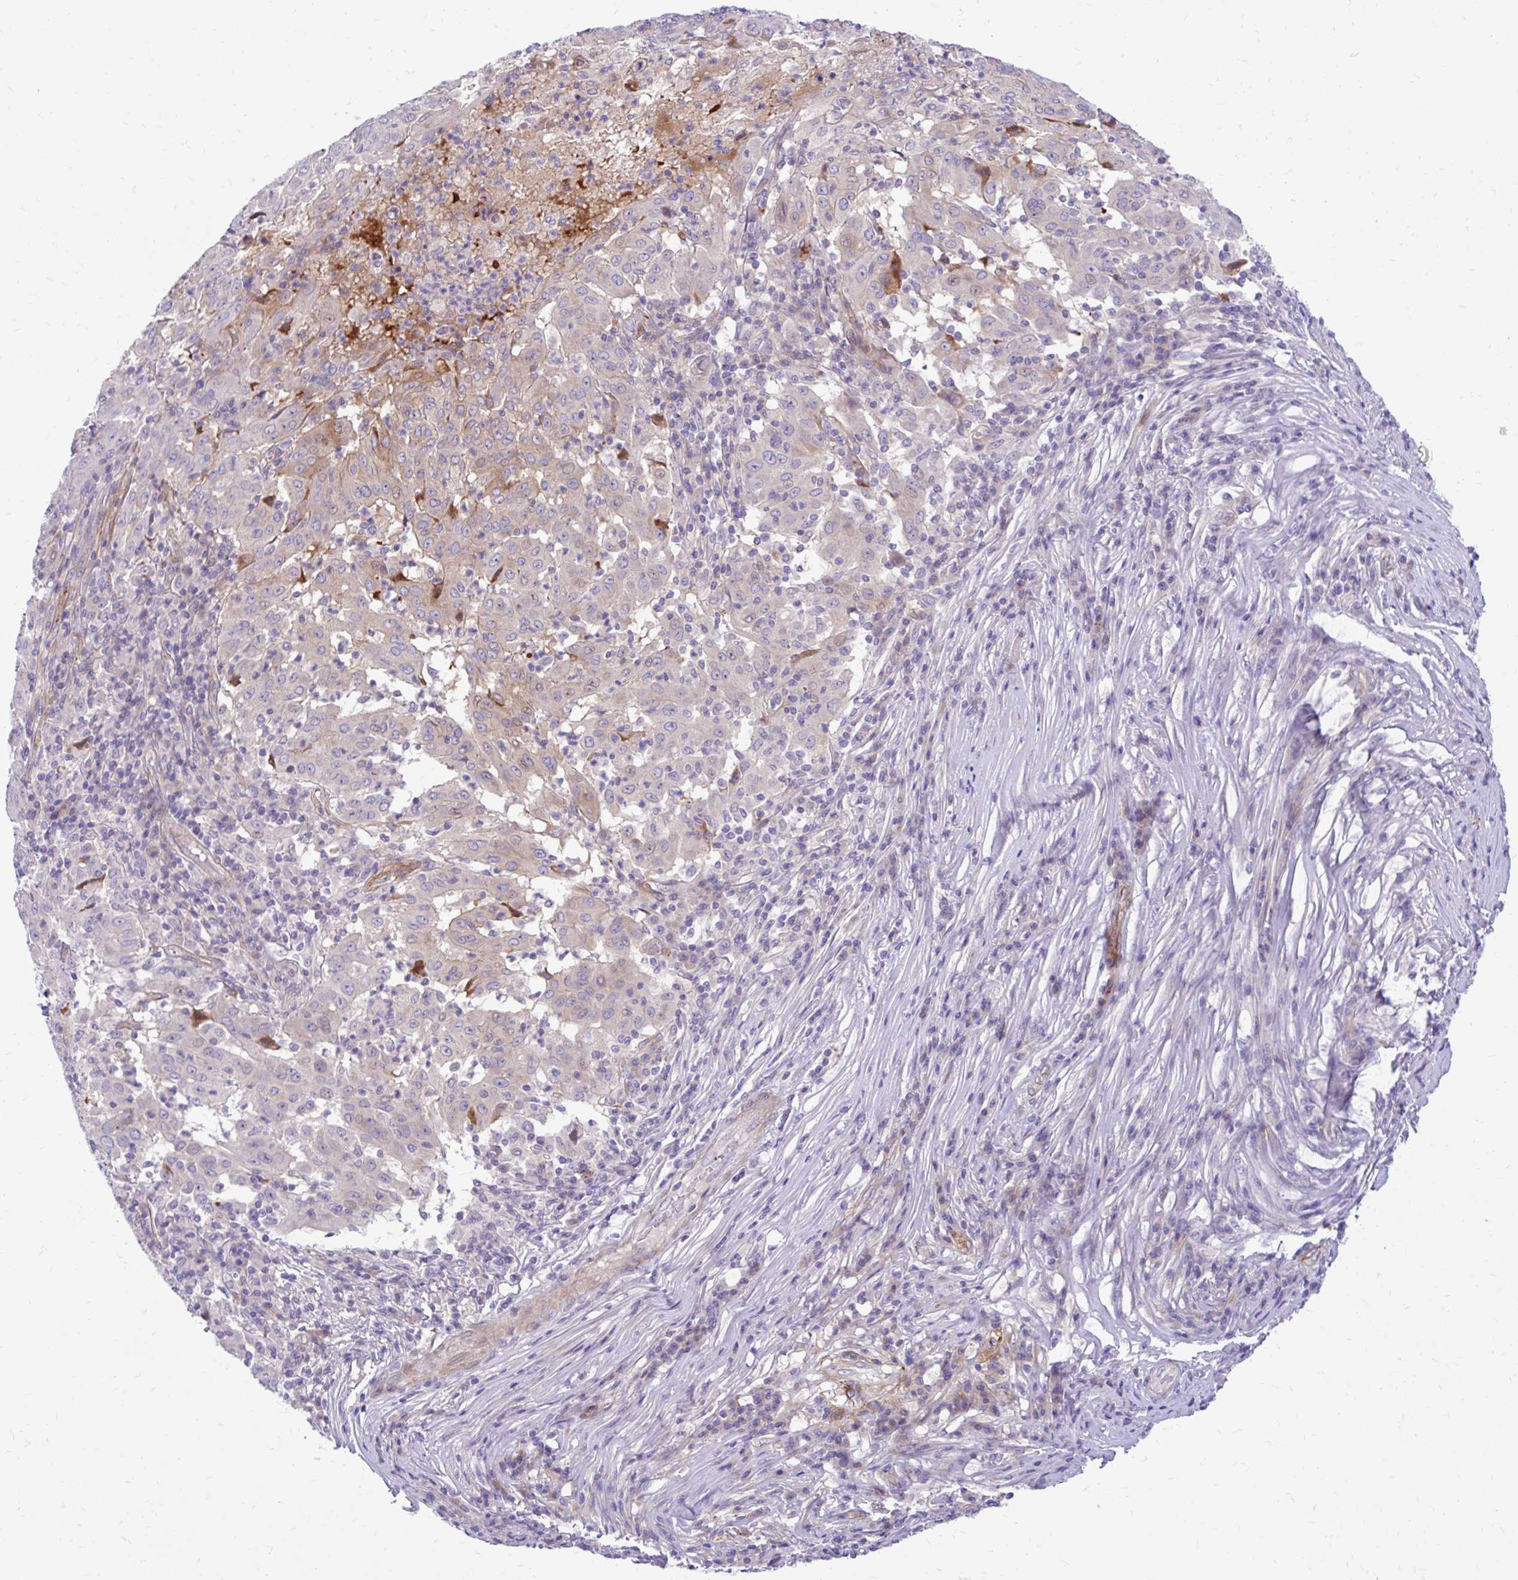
{"staining": {"intensity": "weak", "quantity": "<25%", "location": "cytoplasmic/membranous"}, "tissue": "pancreatic cancer", "cell_type": "Tumor cells", "image_type": "cancer", "snomed": [{"axis": "morphology", "description": "Adenocarcinoma, NOS"}, {"axis": "topography", "description": "Pancreas"}], "caption": "The photomicrograph displays no staining of tumor cells in pancreatic adenocarcinoma.", "gene": "ESPNL", "patient": {"sex": "male", "age": 63}}